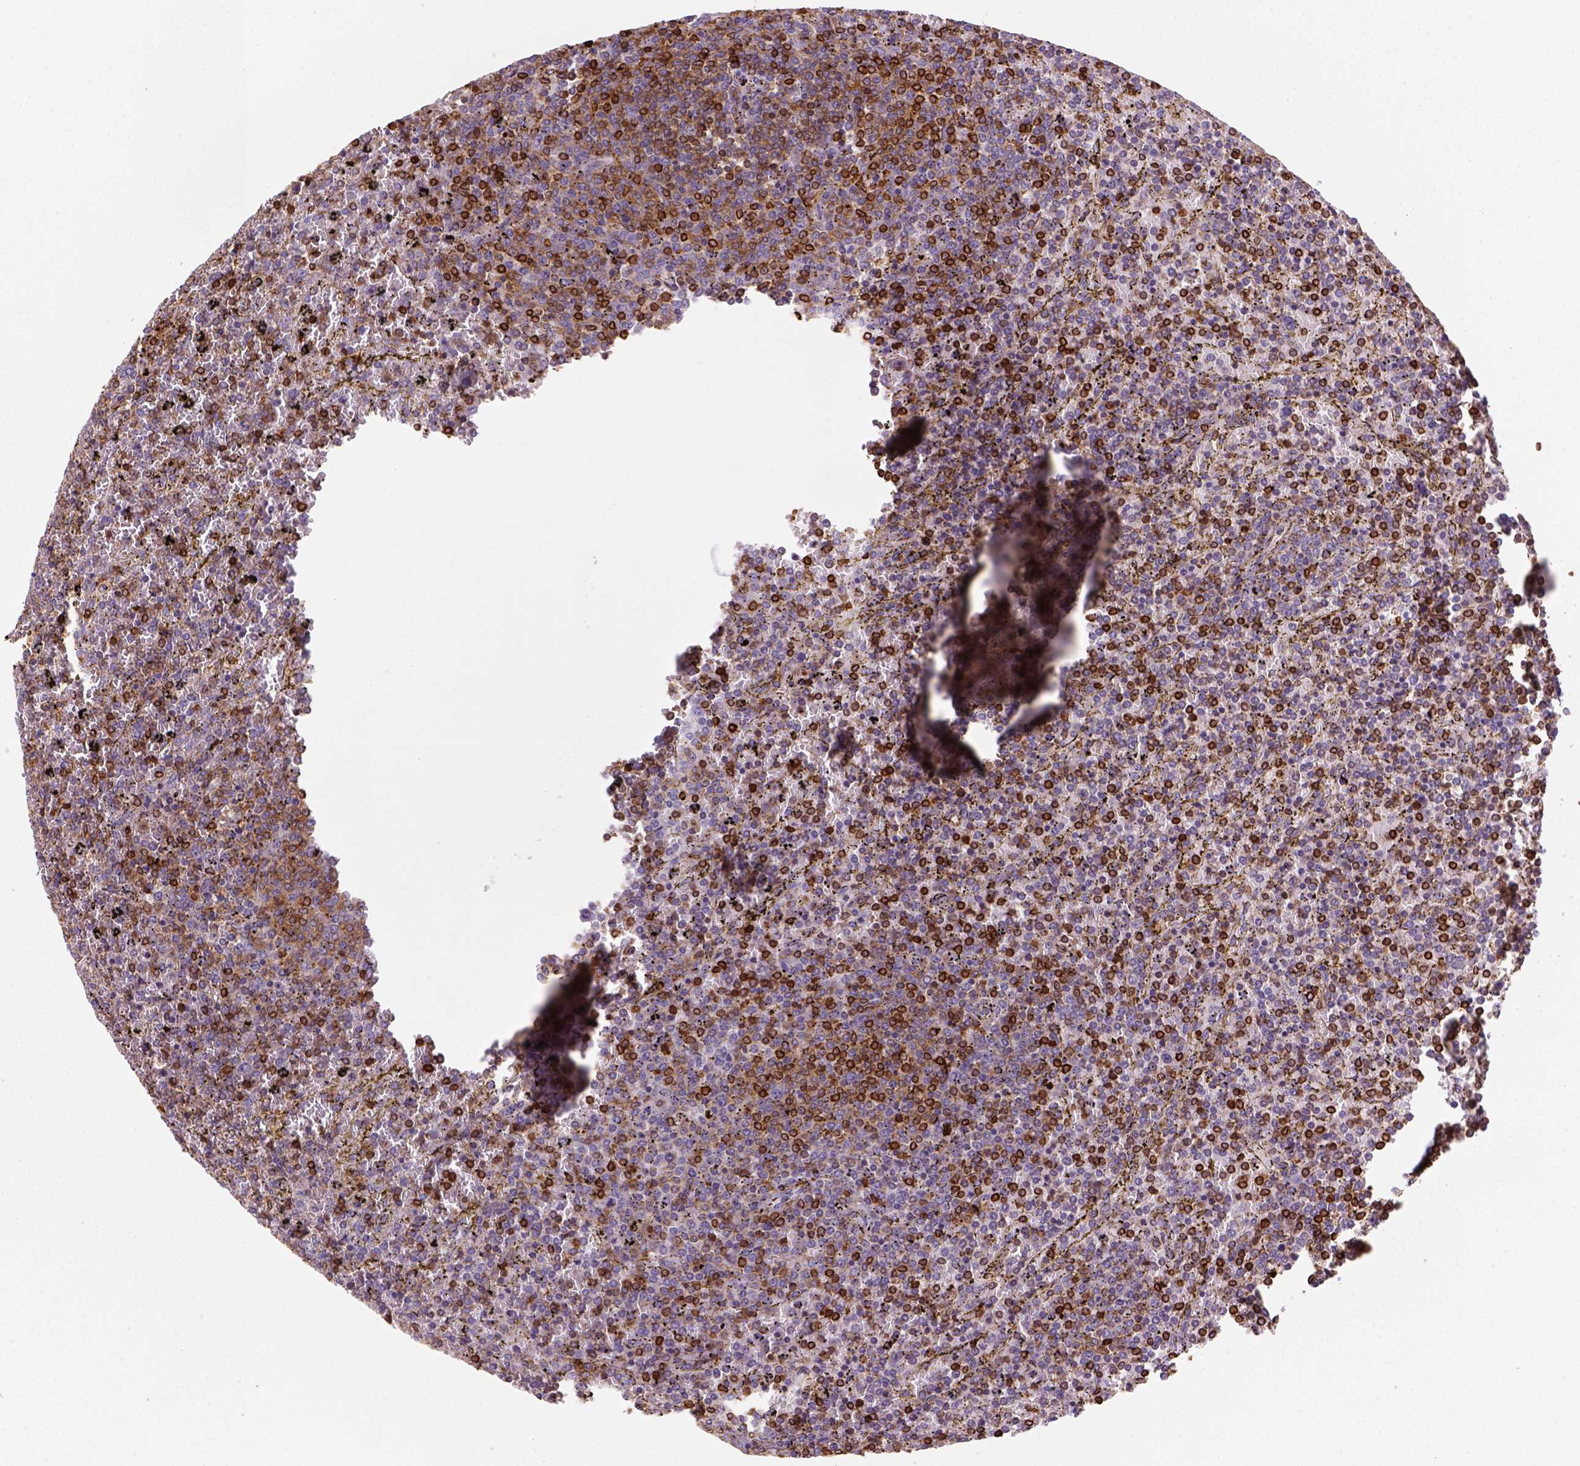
{"staining": {"intensity": "strong", "quantity": ">75%", "location": "cytoplasmic/membranous"}, "tissue": "lymphoma", "cell_type": "Tumor cells", "image_type": "cancer", "snomed": [{"axis": "morphology", "description": "Malignant lymphoma, non-Hodgkin's type, Low grade"}, {"axis": "topography", "description": "Spleen"}], "caption": "High-magnification brightfield microscopy of malignant lymphoma, non-Hodgkin's type (low-grade) stained with DAB (3,3'-diaminobenzidine) (brown) and counterstained with hematoxylin (blue). tumor cells exhibit strong cytoplasmic/membranous expression is appreciated in approximately>75% of cells. (brown staining indicates protein expression, while blue staining denotes nuclei).", "gene": "GPRC5D", "patient": {"sex": "female", "age": 77}}